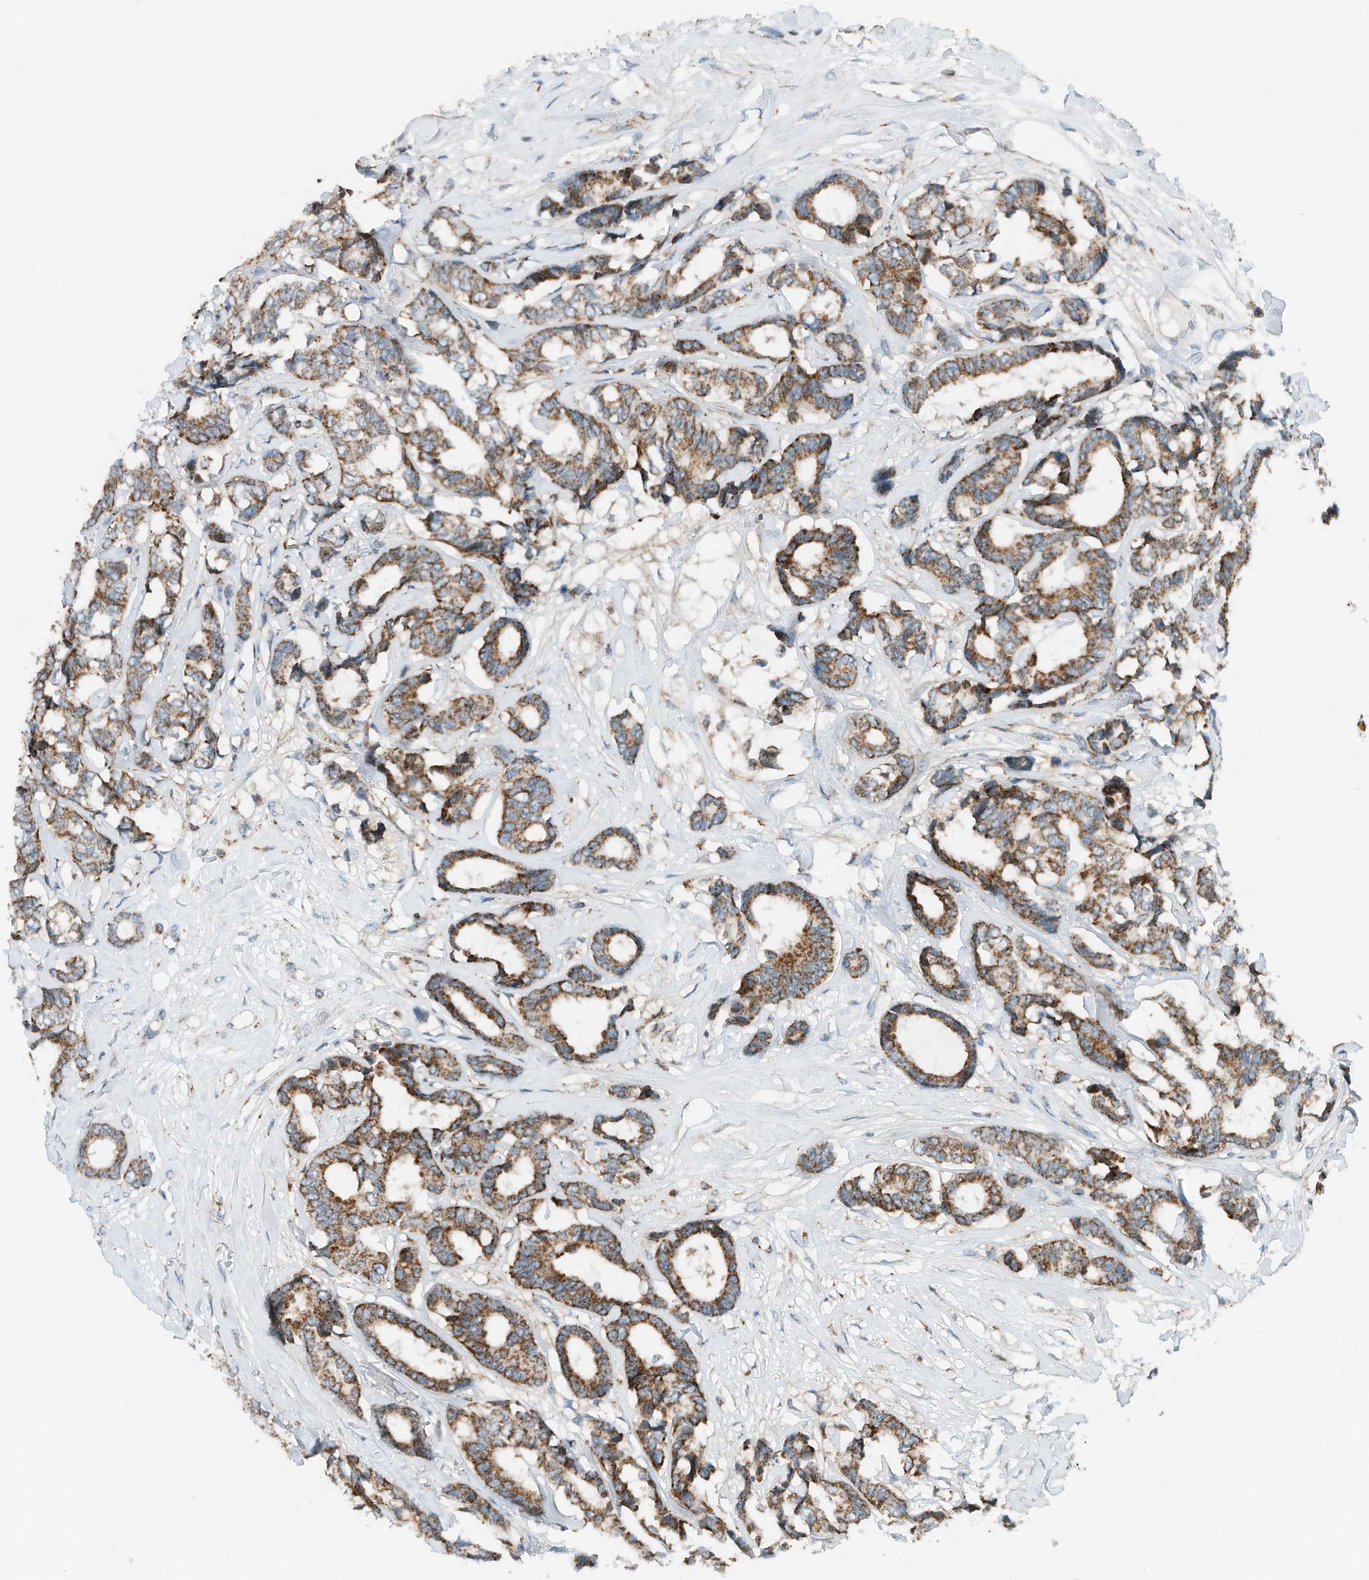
{"staining": {"intensity": "strong", "quantity": ">75%", "location": "cytoplasmic/membranous"}, "tissue": "breast cancer", "cell_type": "Tumor cells", "image_type": "cancer", "snomed": [{"axis": "morphology", "description": "Duct carcinoma"}, {"axis": "topography", "description": "Breast"}], "caption": "A brown stain shows strong cytoplasmic/membranous positivity of a protein in breast intraductal carcinoma tumor cells.", "gene": "RMND1", "patient": {"sex": "female", "age": 87}}